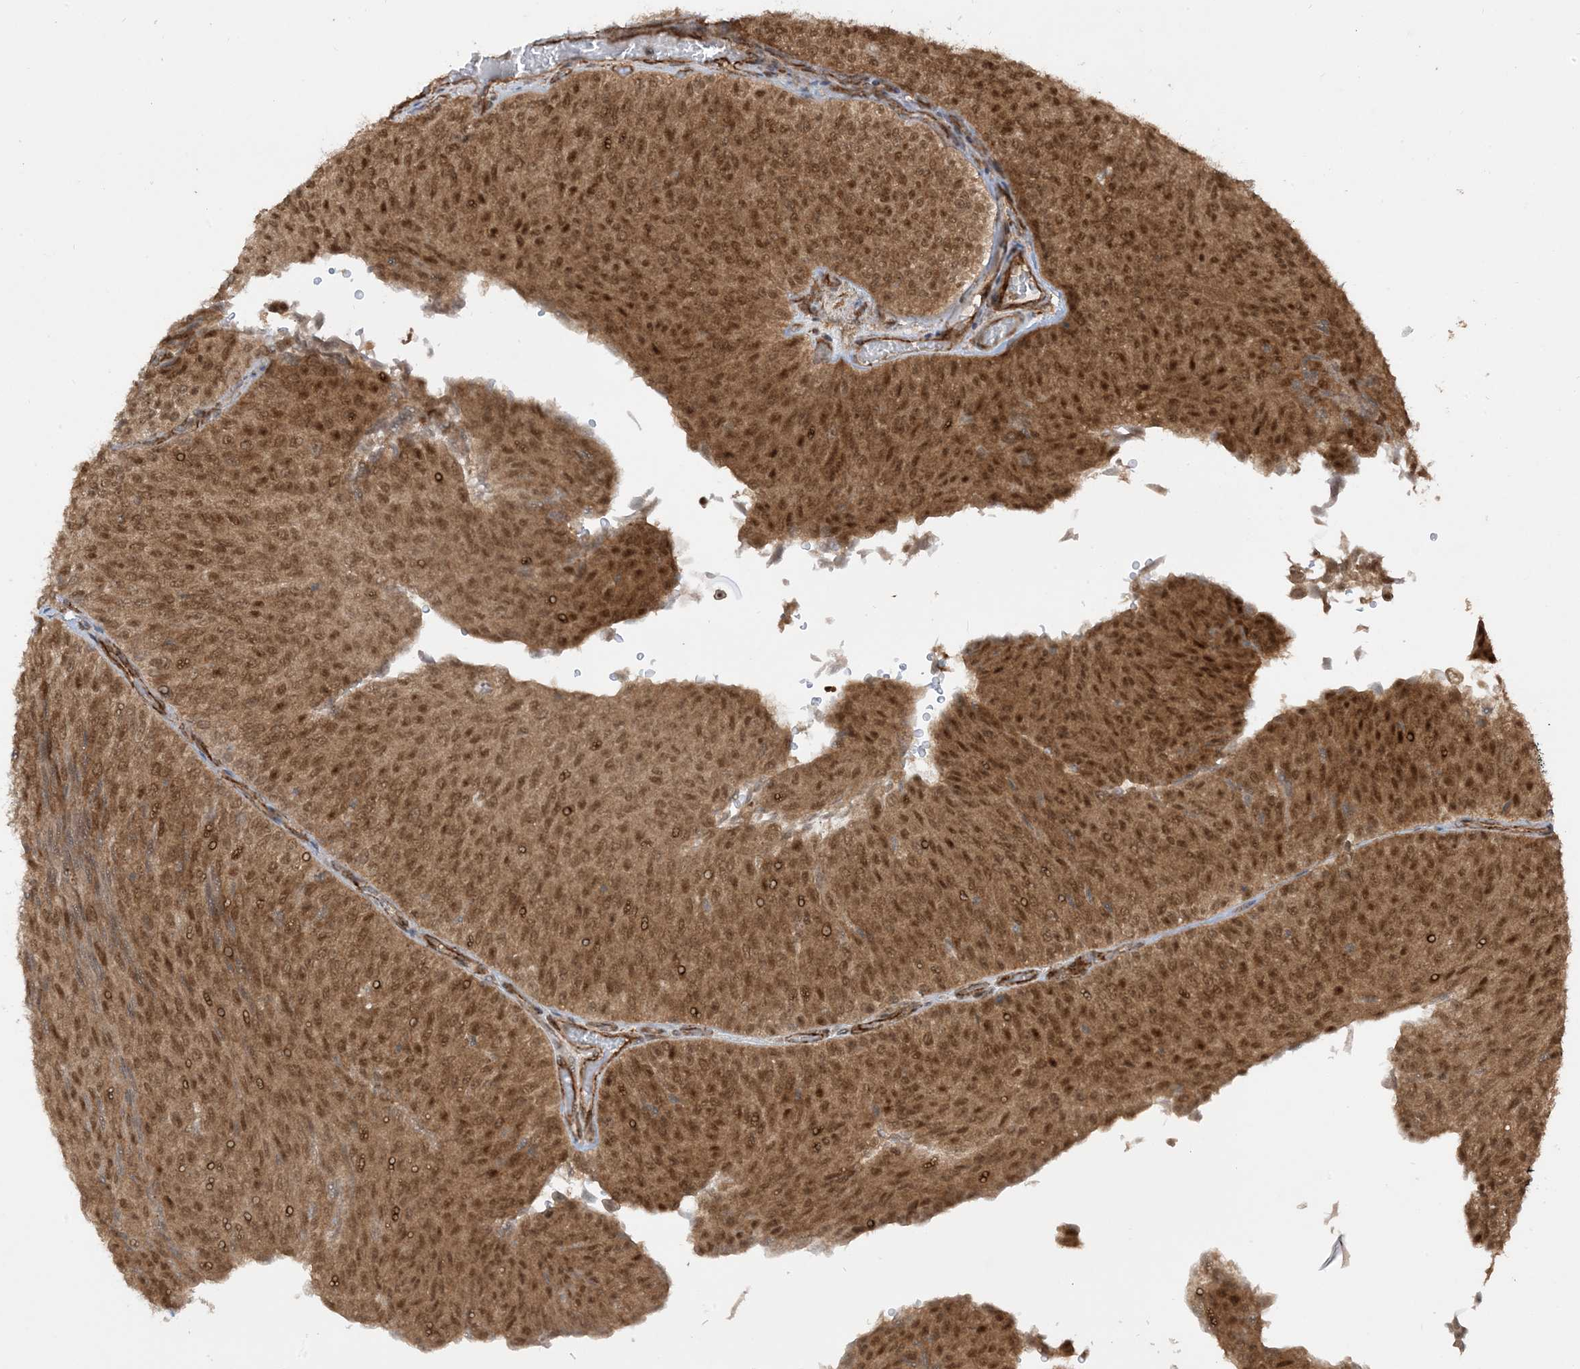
{"staining": {"intensity": "moderate", "quantity": ">75%", "location": "cytoplasmic/membranous,nuclear"}, "tissue": "urothelial cancer", "cell_type": "Tumor cells", "image_type": "cancer", "snomed": [{"axis": "morphology", "description": "Urothelial carcinoma, Low grade"}, {"axis": "topography", "description": "Urinary bladder"}], "caption": "This histopathology image shows IHC staining of human urothelial carcinoma (low-grade), with medium moderate cytoplasmic/membranous and nuclear expression in approximately >75% of tumor cells.", "gene": "TBCC", "patient": {"sex": "male", "age": 78}}